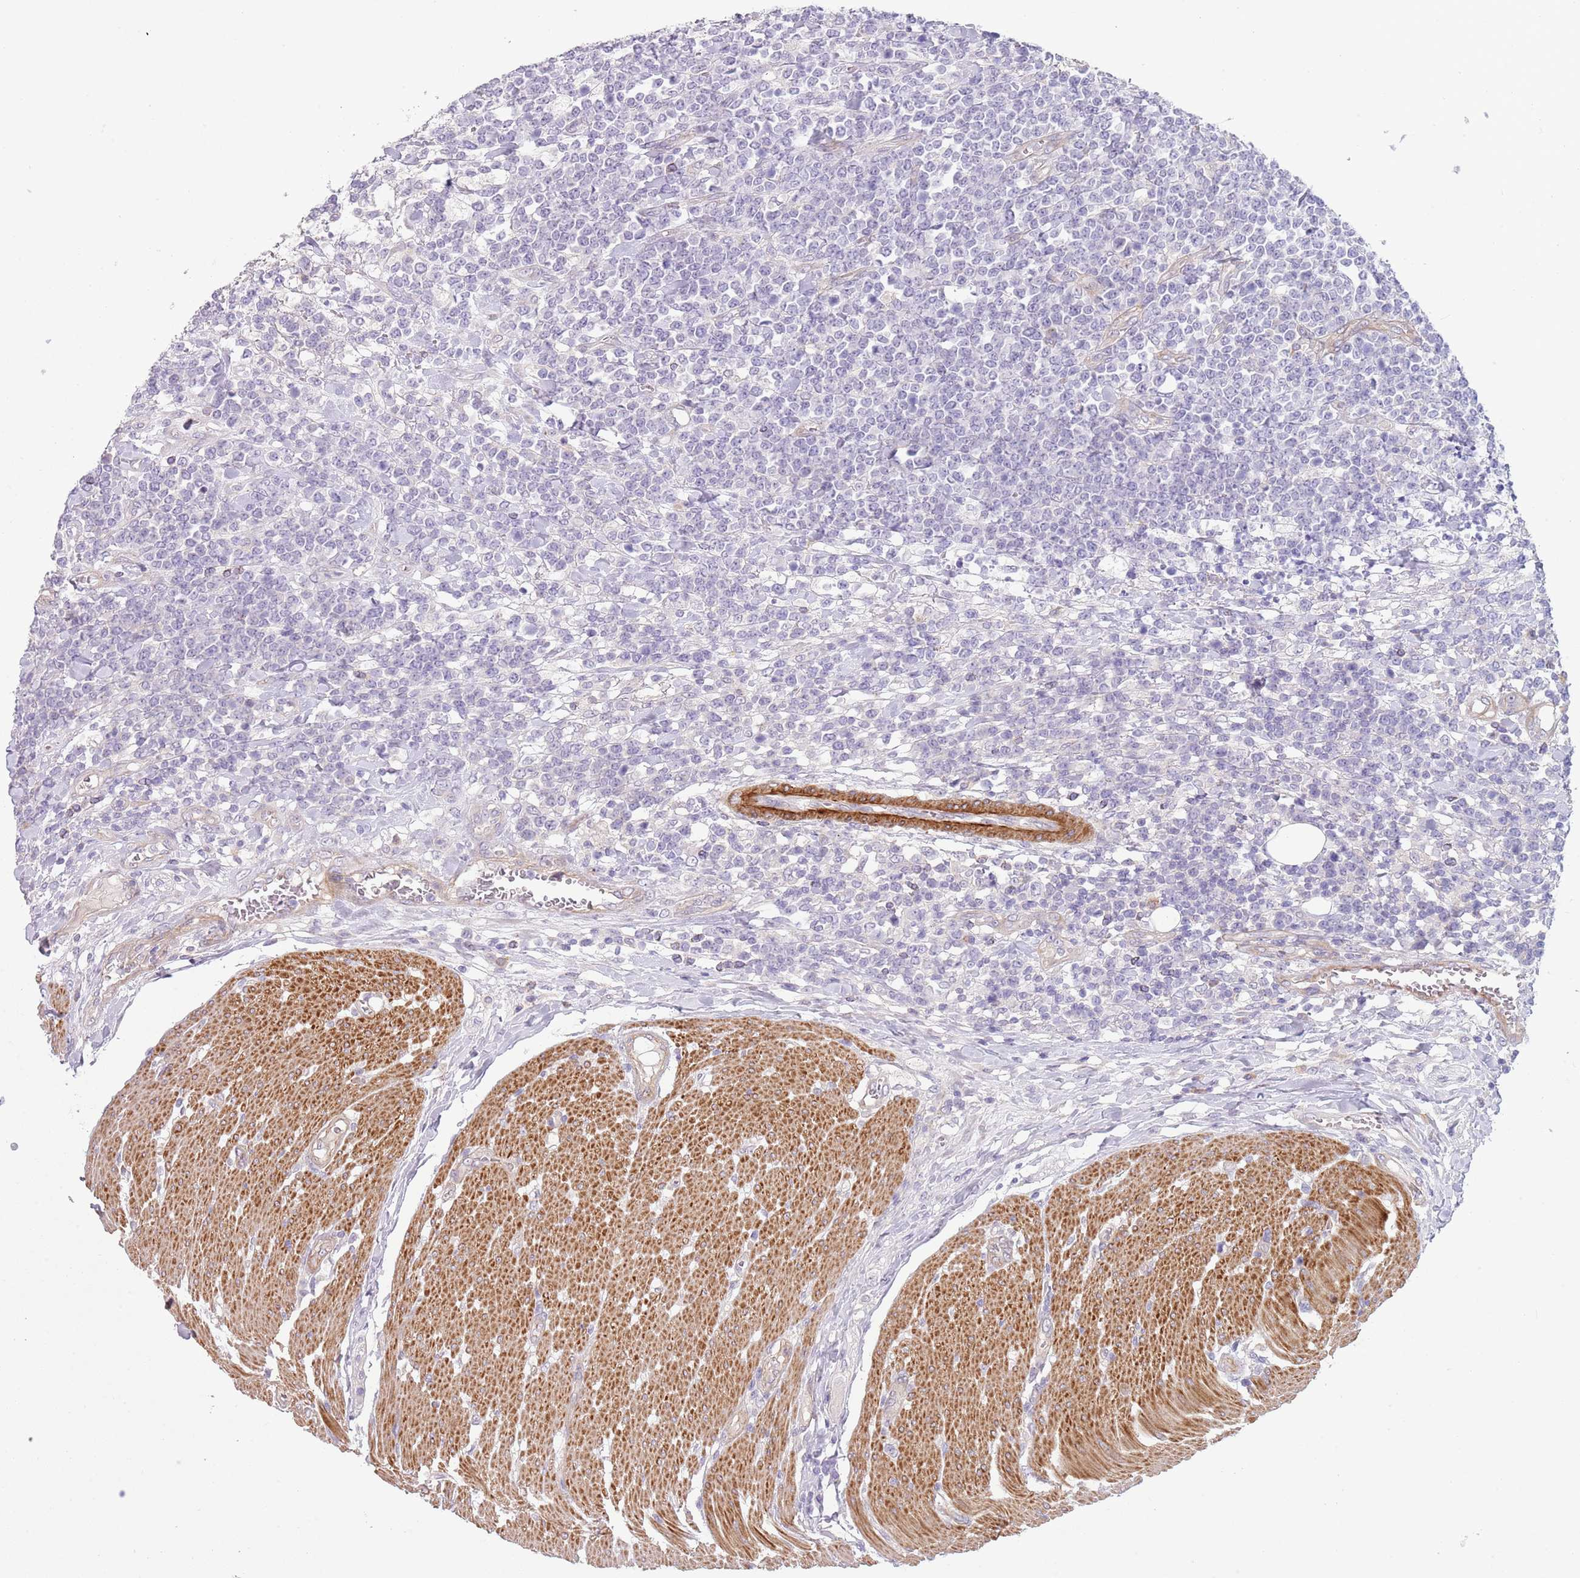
{"staining": {"intensity": "negative", "quantity": "none", "location": "none"}, "tissue": "lymphoma", "cell_type": "Tumor cells", "image_type": "cancer", "snomed": [{"axis": "morphology", "description": "Malignant lymphoma, non-Hodgkin's type, High grade"}, {"axis": "topography", "description": "Small intestine"}], "caption": "Immunohistochemical staining of human lymphoma exhibits no significant positivity in tumor cells.", "gene": "TINAGL1", "patient": {"sex": "male", "age": 8}}